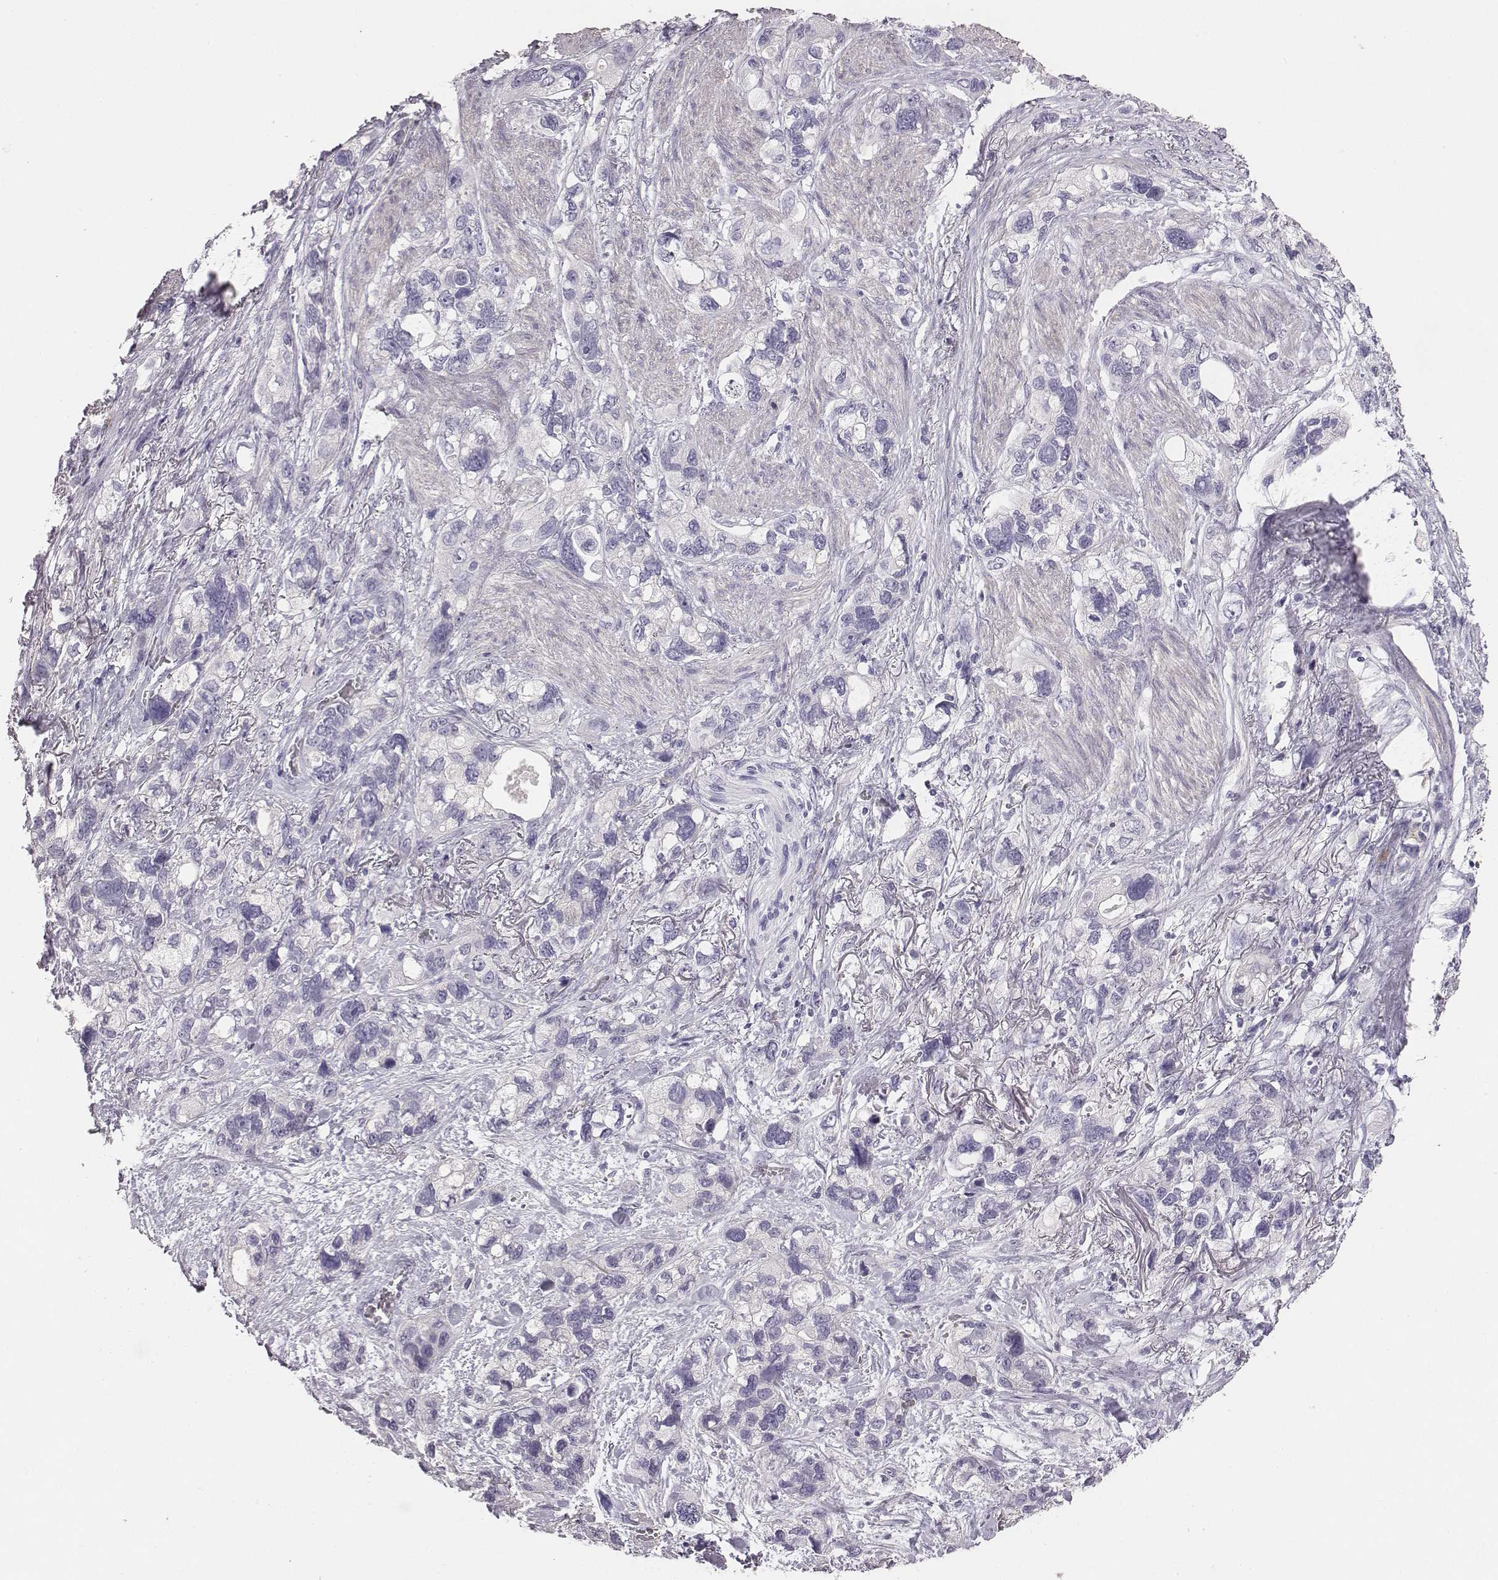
{"staining": {"intensity": "negative", "quantity": "none", "location": "none"}, "tissue": "stomach cancer", "cell_type": "Tumor cells", "image_type": "cancer", "snomed": [{"axis": "morphology", "description": "Adenocarcinoma, NOS"}, {"axis": "topography", "description": "Stomach, upper"}], "caption": "Immunohistochemistry micrograph of human stomach cancer (adenocarcinoma) stained for a protein (brown), which exhibits no positivity in tumor cells.", "gene": "ADAM7", "patient": {"sex": "female", "age": 81}}